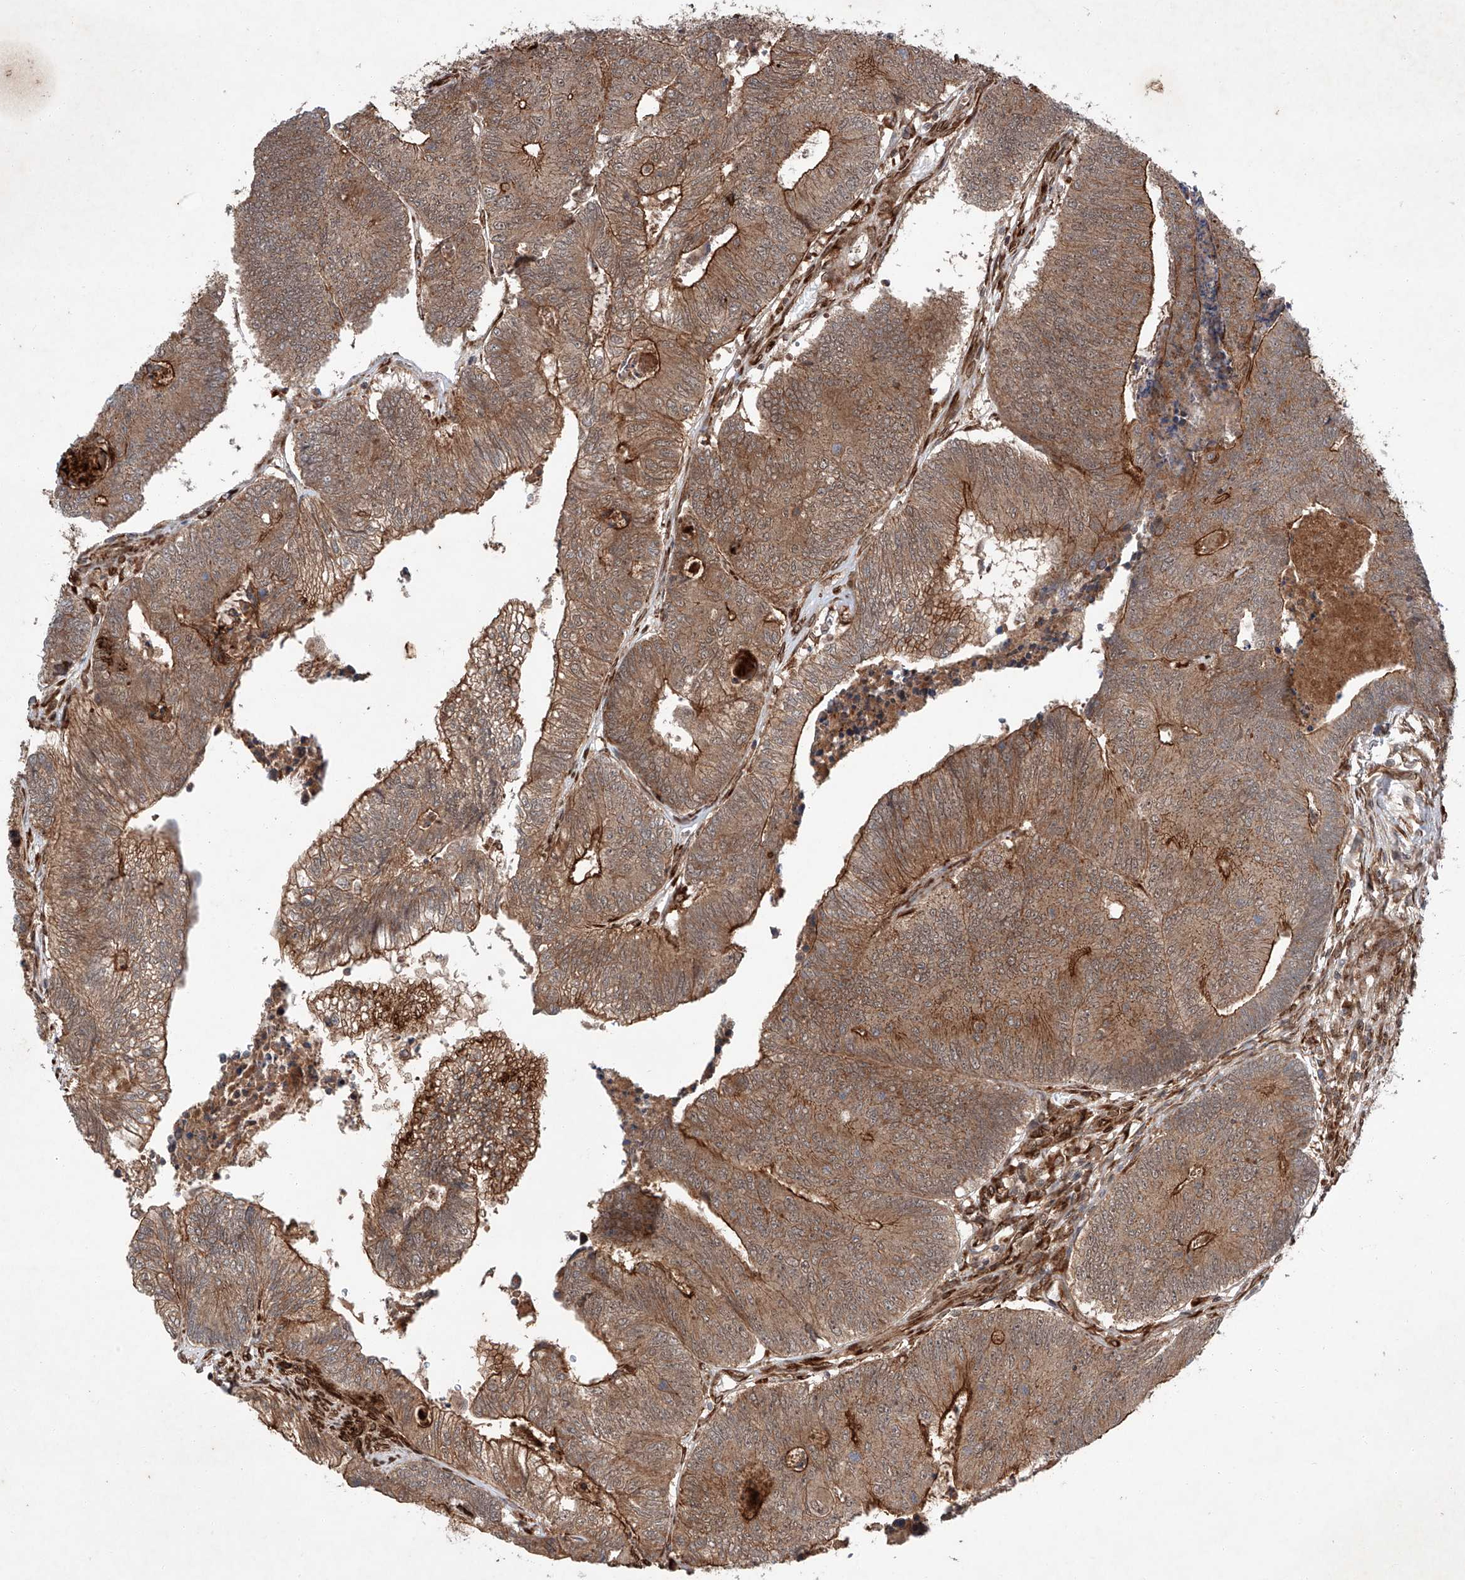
{"staining": {"intensity": "strong", "quantity": "25%-75%", "location": "cytoplasmic/membranous"}, "tissue": "colorectal cancer", "cell_type": "Tumor cells", "image_type": "cancer", "snomed": [{"axis": "morphology", "description": "Adenocarcinoma, NOS"}, {"axis": "topography", "description": "Colon"}], "caption": "A histopathology image of human colorectal adenocarcinoma stained for a protein demonstrates strong cytoplasmic/membranous brown staining in tumor cells.", "gene": "ZFP28", "patient": {"sex": "female", "age": 67}}